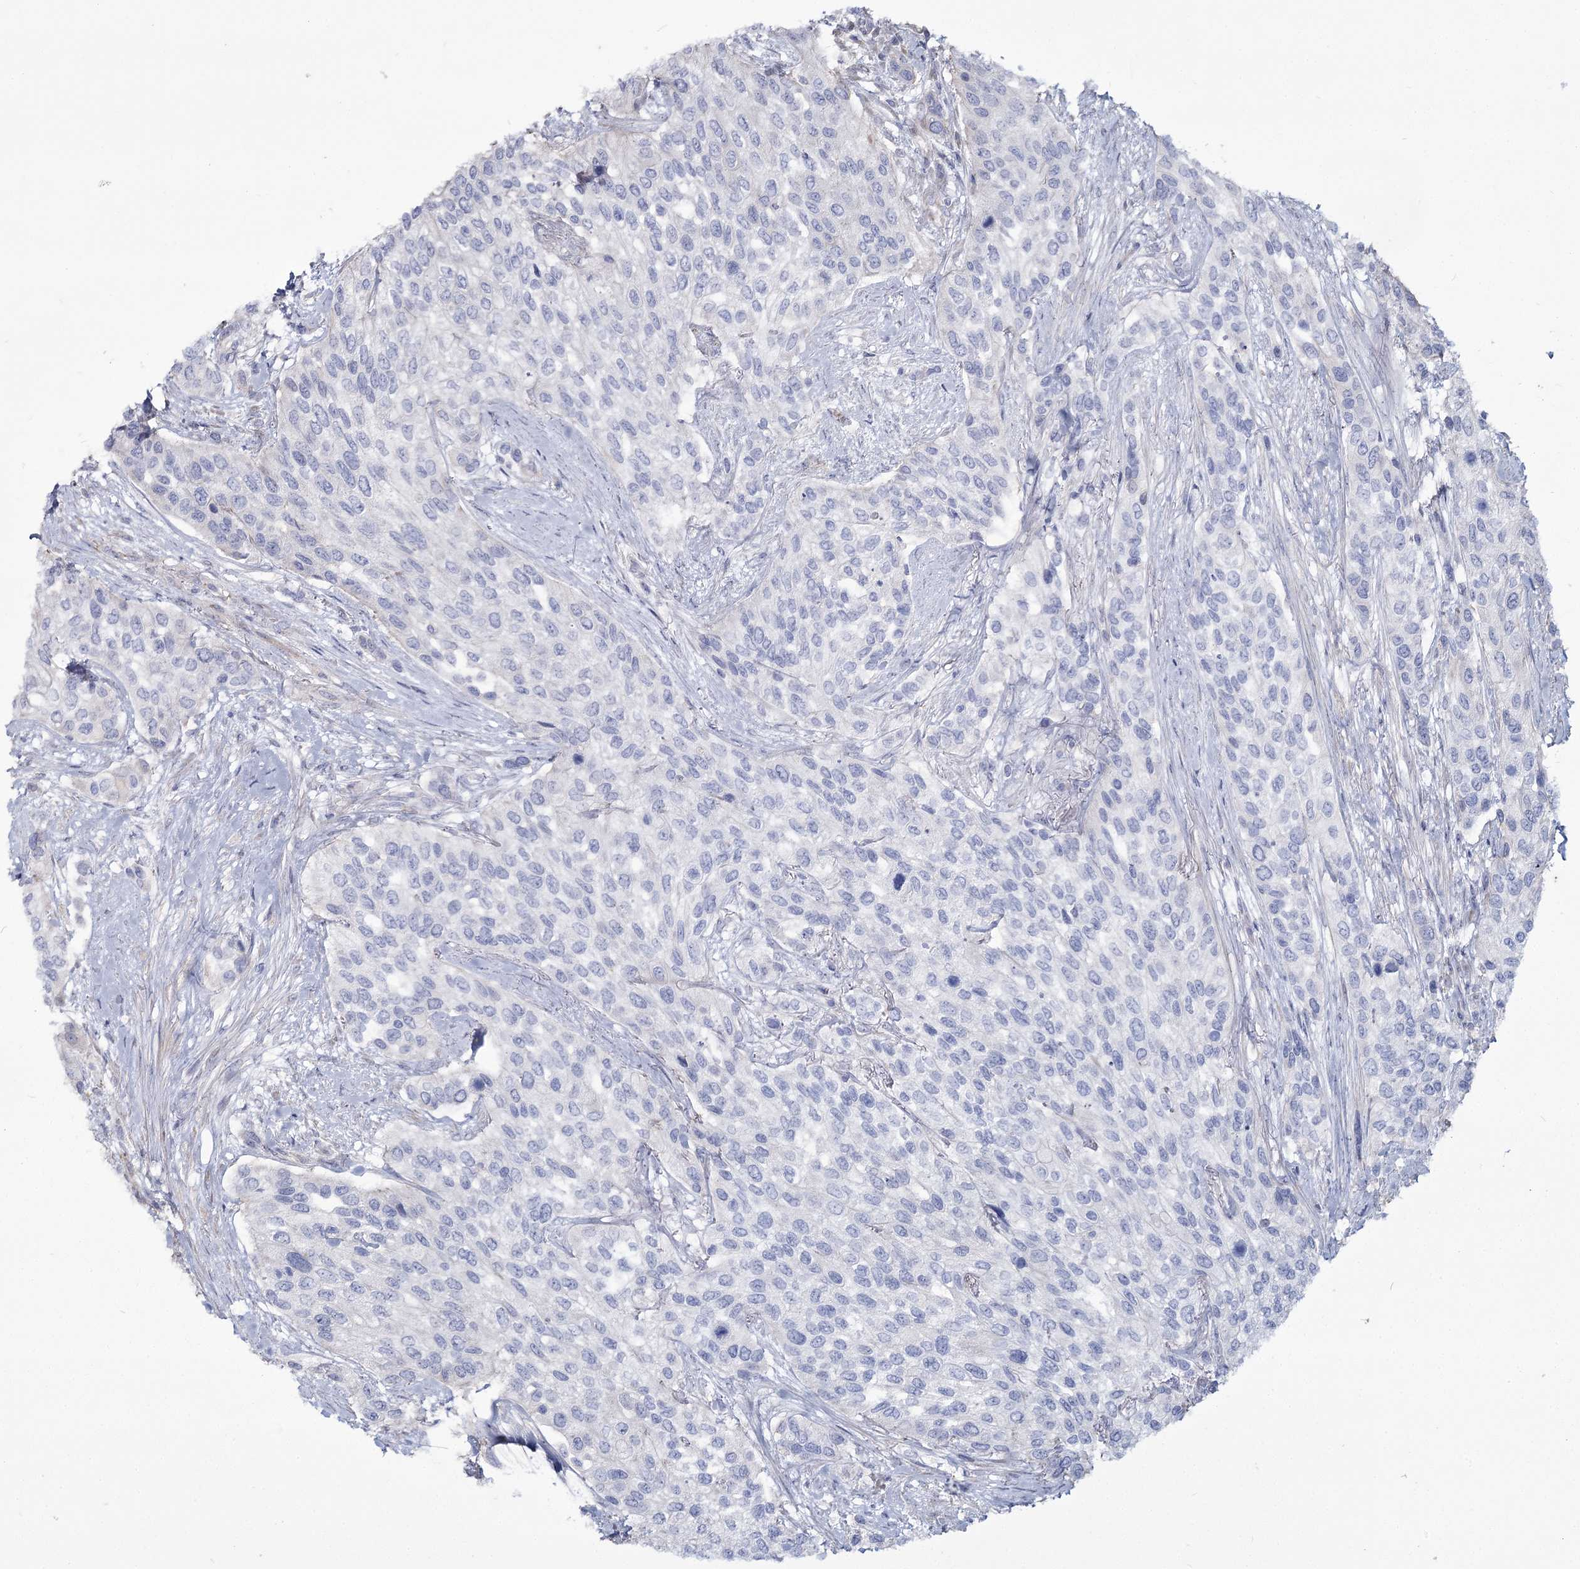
{"staining": {"intensity": "negative", "quantity": "none", "location": "none"}, "tissue": "urothelial cancer", "cell_type": "Tumor cells", "image_type": "cancer", "snomed": [{"axis": "morphology", "description": "Normal tissue, NOS"}, {"axis": "morphology", "description": "Urothelial carcinoma, High grade"}, {"axis": "topography", "description": "Vascular tissue"}, {"axis": "topography", "description": "Urinary bladder"}], "caption": "An image of human urothelial cancer is negative for staining in tumor cells.", "gene": "ME3", "patient": {"sex": "female", "age": 56}}